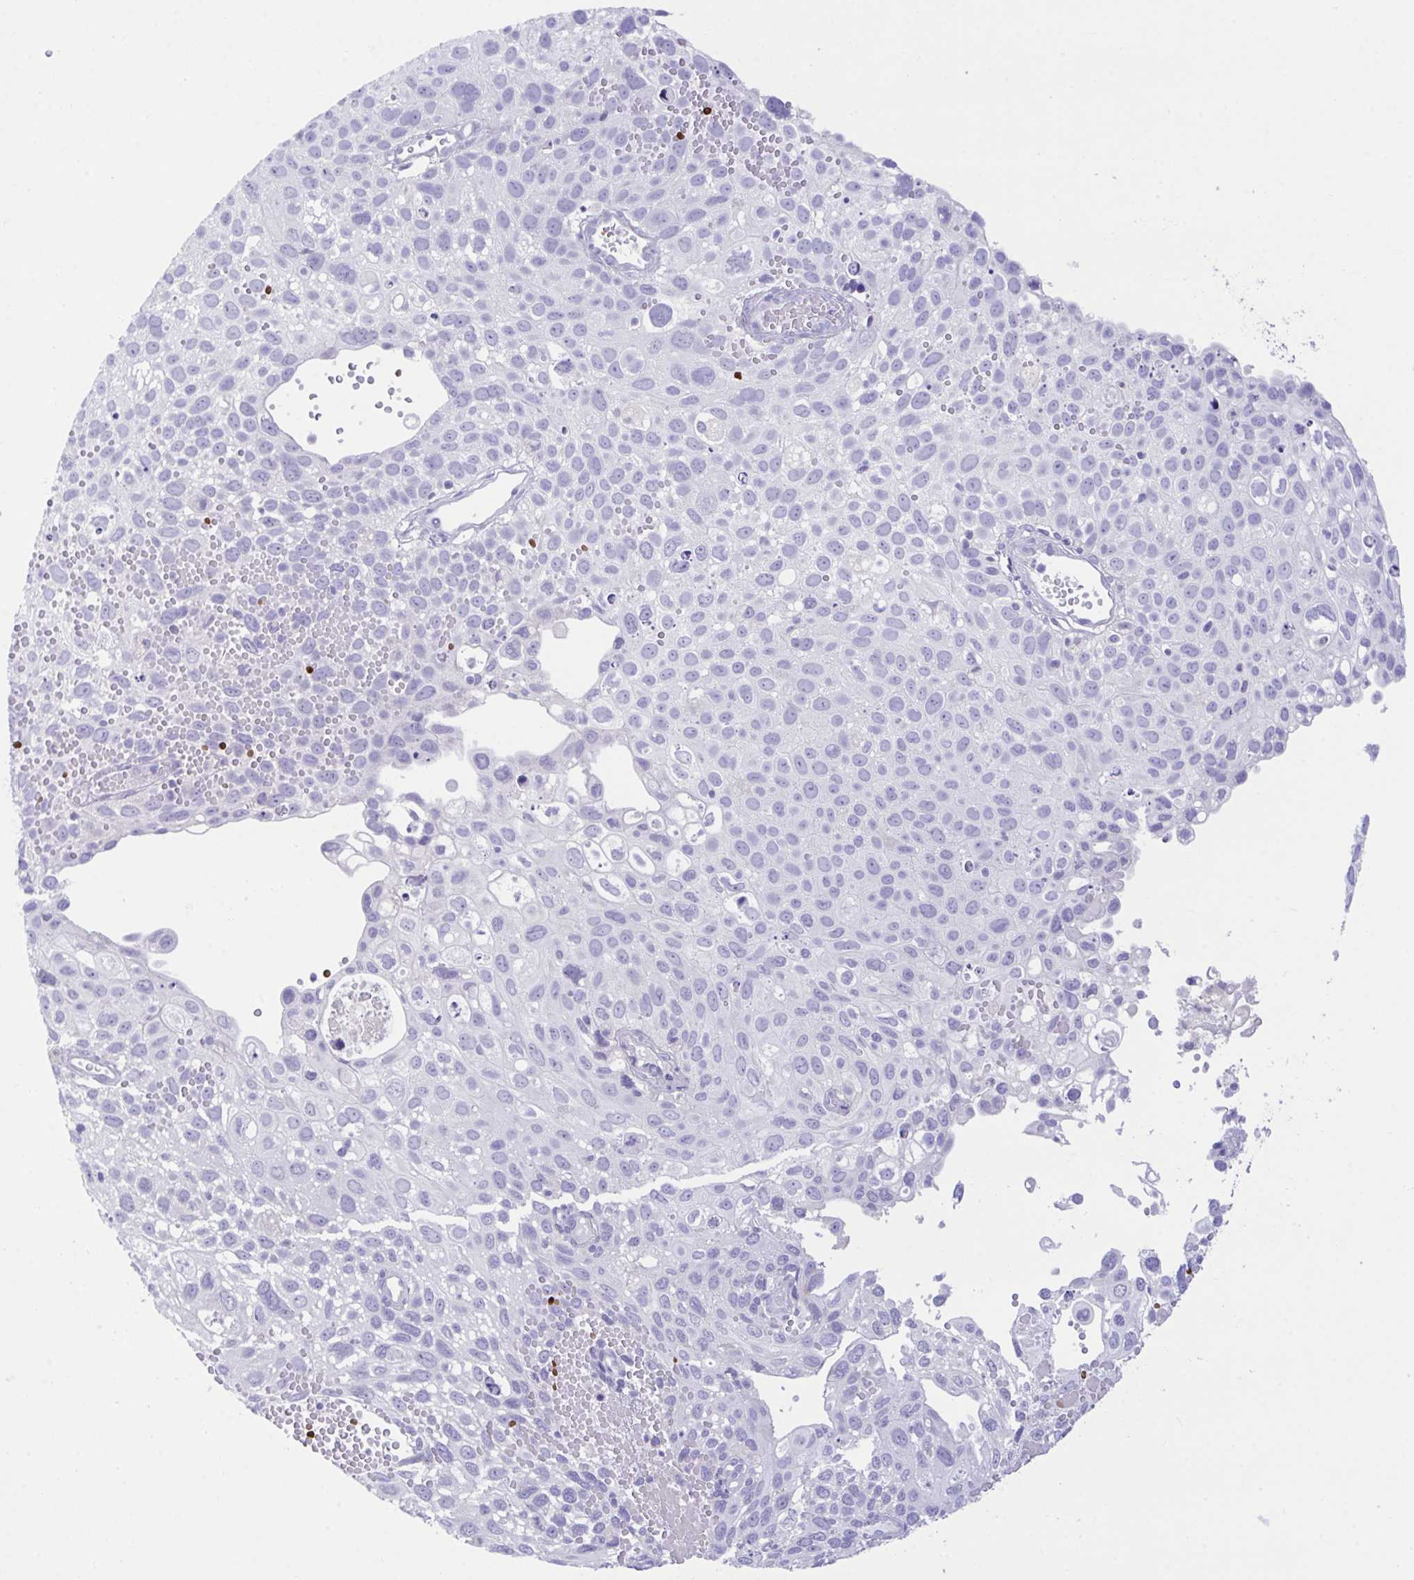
{"staining": {"intensity": "negative", "quantity": "none", "location": "none"}, "tissue": "cervical cancer", "cell_type": "Tumor cells", "image_type": "cancer", "snomed": [{"axis": "morphology", "description": "Squamous cell carcinoma, NOS"}, {"axis": "topography", "description": "Cervix"}], "caption": "The image displays no significant positivity in tumor cells of cervical cancer (squamous cell carcinoma). (IHC, brightfield microscopy, high magnification).", "gene": "PLEKHH1", "patient": {"sex": "female", "age": 70}}